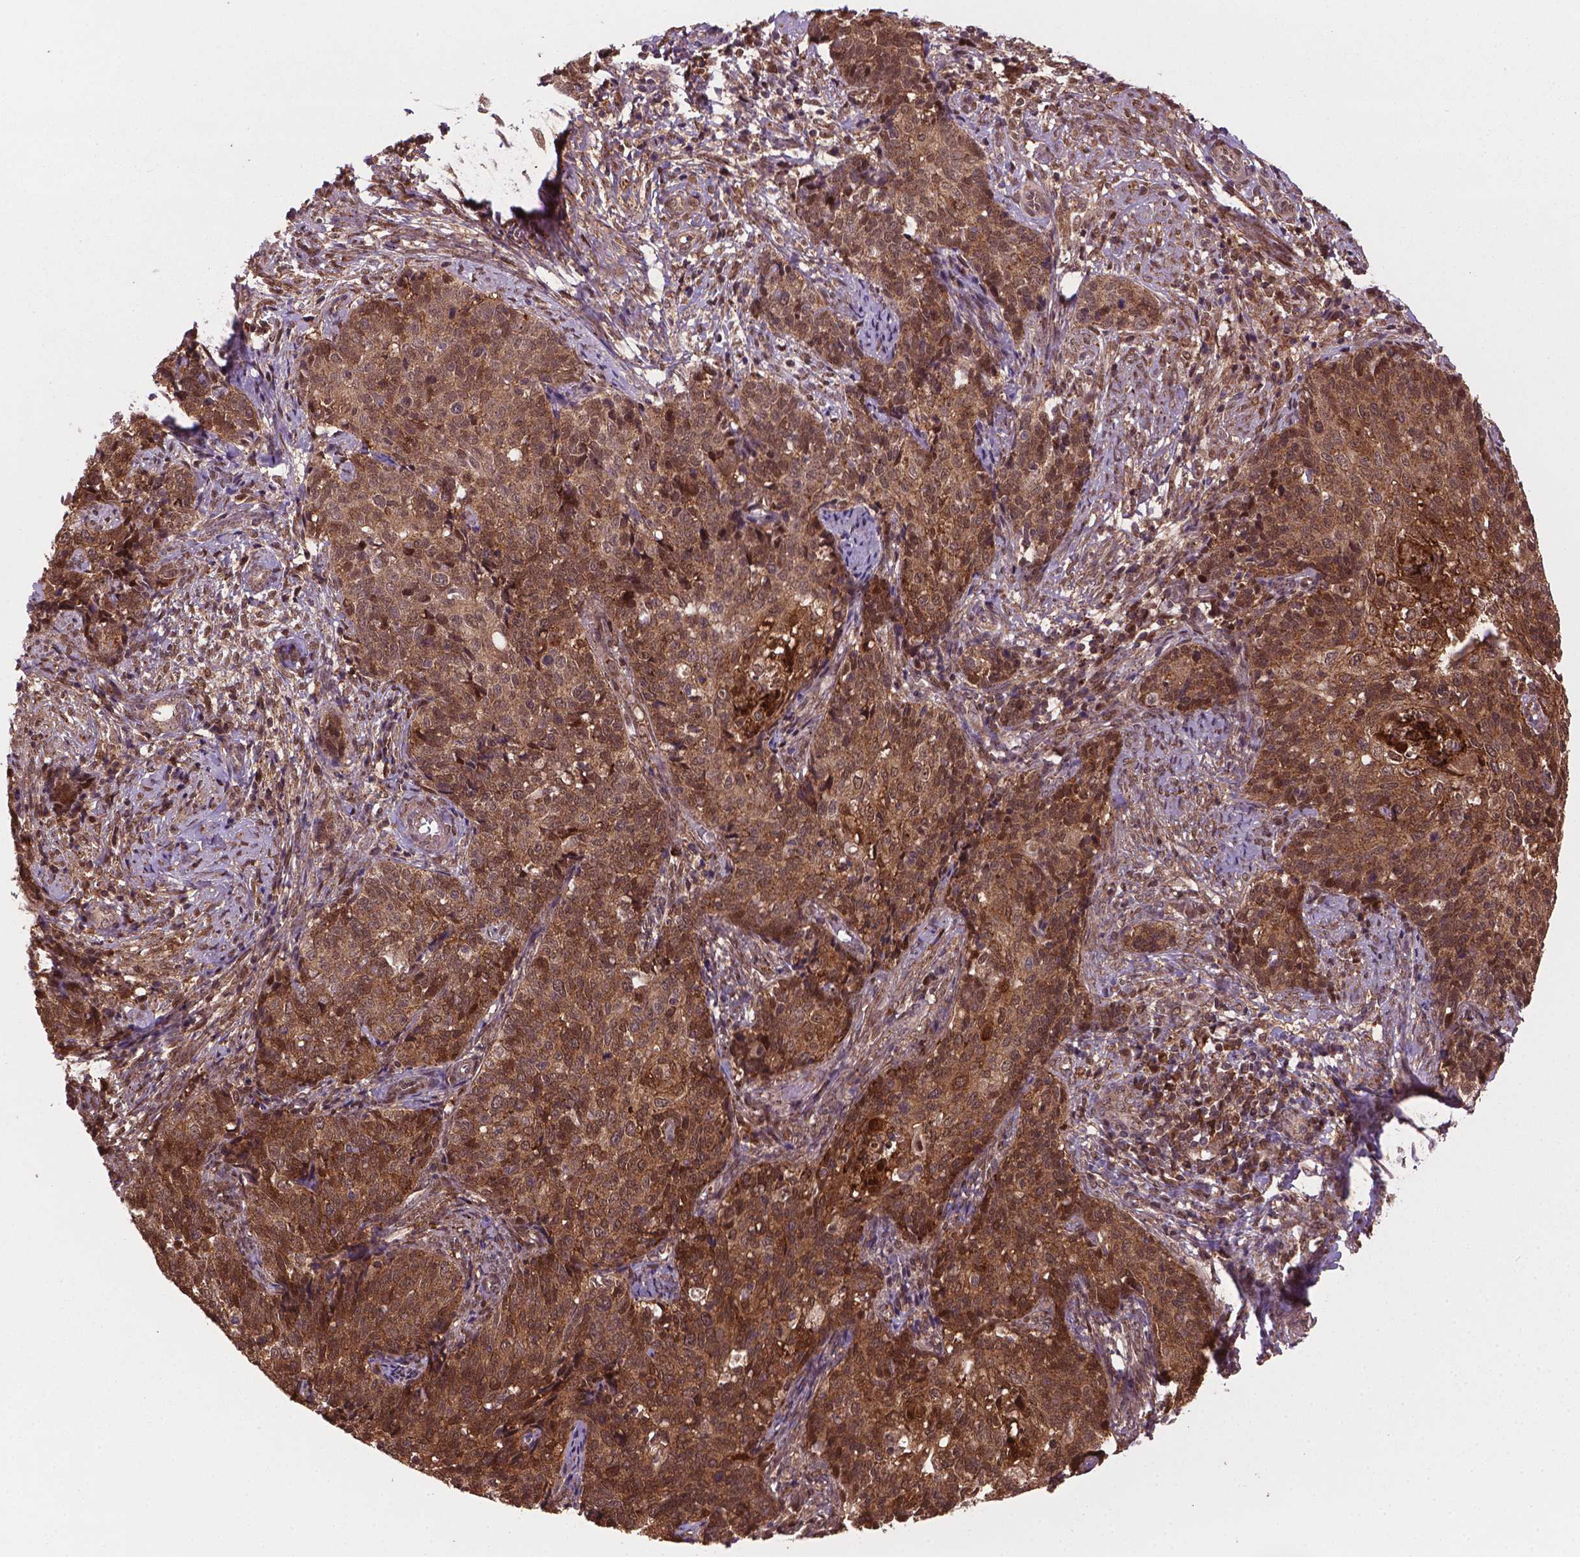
{"staining": {"intensity": "moderate", "quantity": ">75%", "location": "cytoplasmic/membranous,nuclear"}, "tissue": "cervical cancer", "cell_type": "Tumor cells", "image_type": "cancer", "snomed": [{"axis": "morphology", "description": "Squamous cell carcinoma, NOS"}, {"axis": "topography", "description": "Cervix"}], "caption": "This photomicrograph shows squamous cell carcinoma (cervical) stained with IHC to label a protein in brown. The cytoplasmic/membranous and nuclear of tumor cells show moderate positivity for the protein. Nuclei are counter-stained blue.", "gene": "PLIN3", "patient": {"sex": "female", "age": 39}}